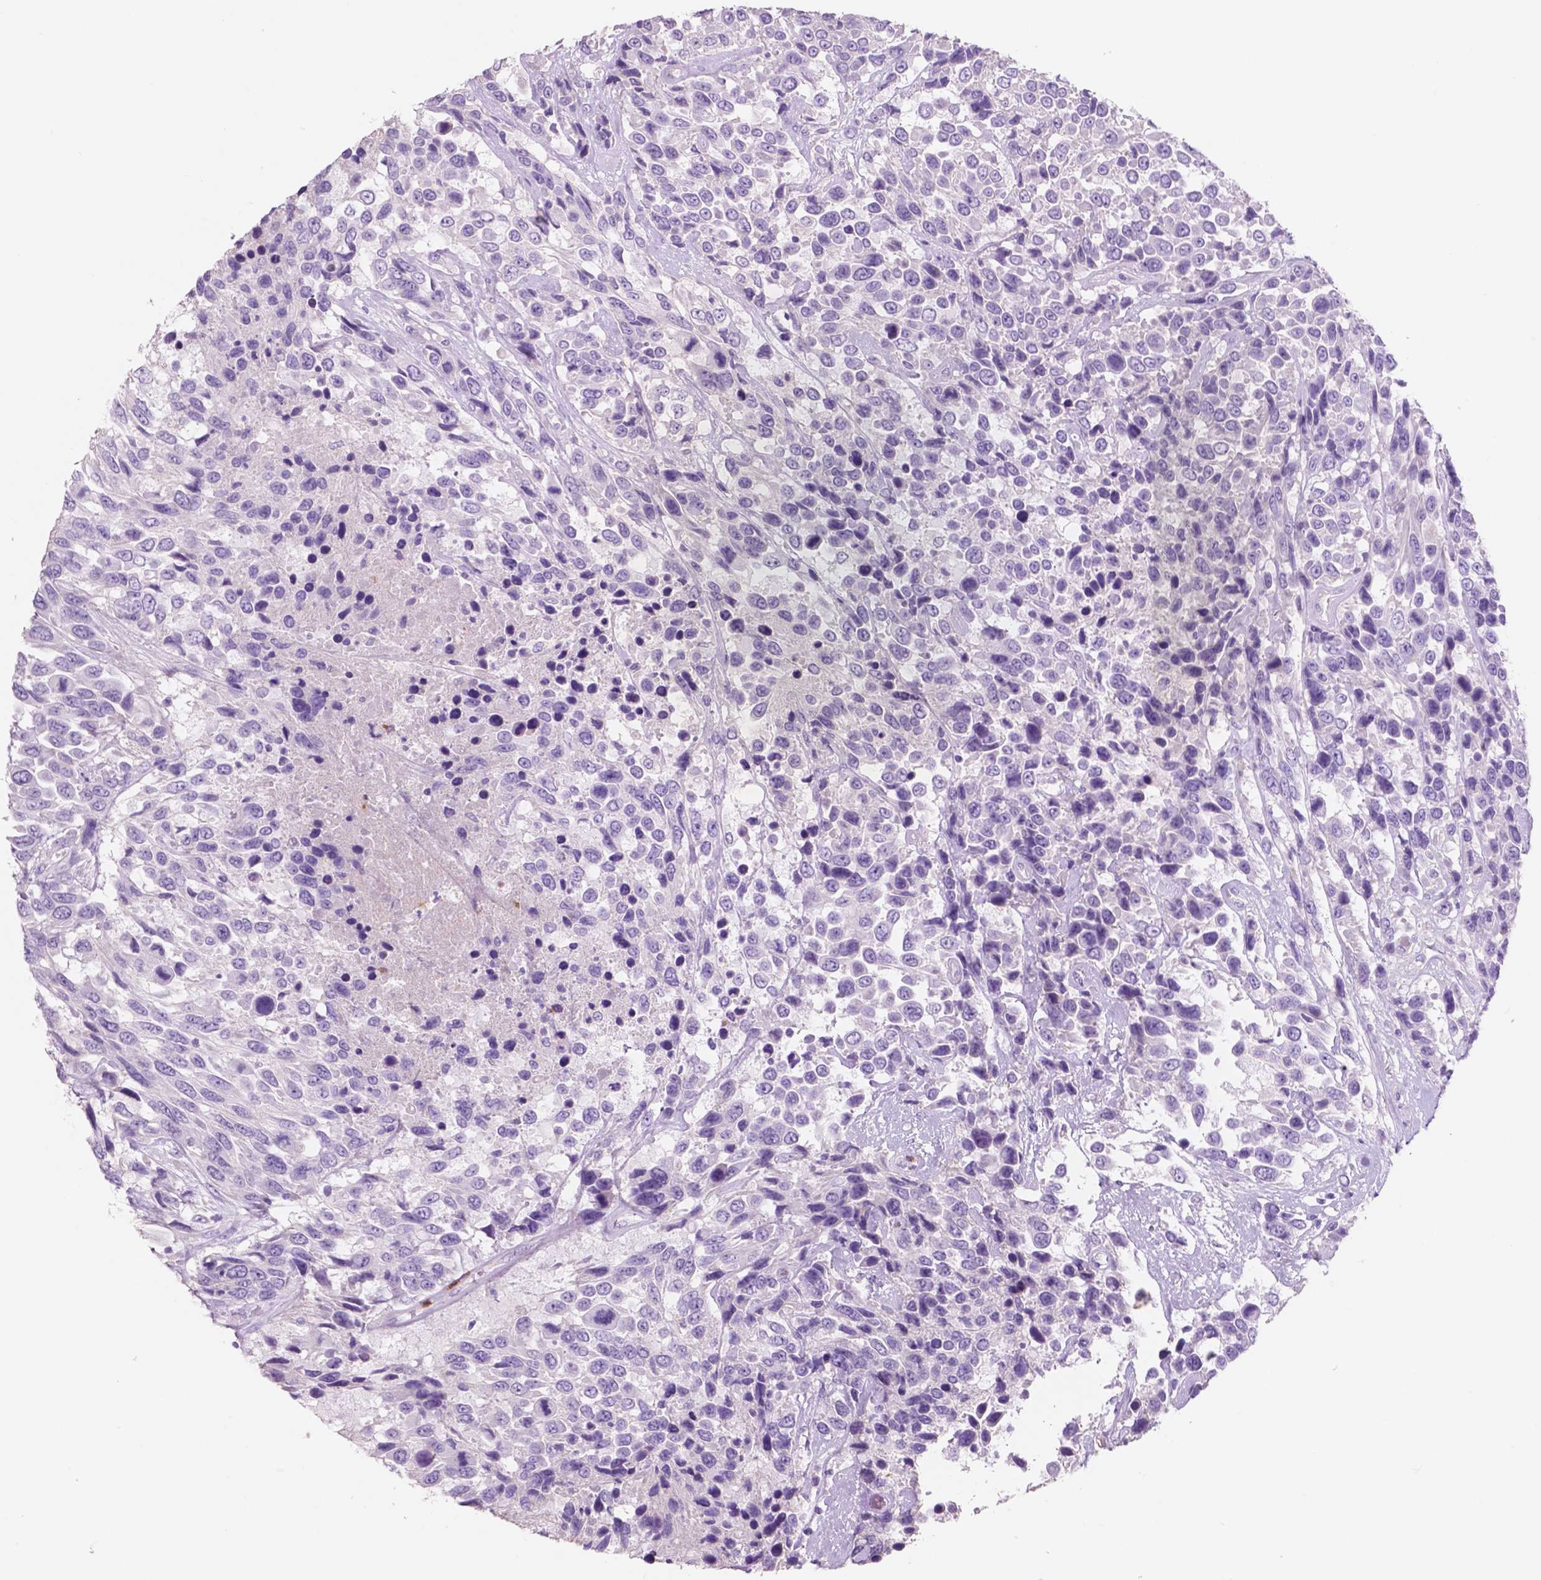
{"staining": {"intensity": "negative", "quantity": "none", "location": "none"}, "tissue": "urothelial cancer", "cell_type": "Tumor cells", "image_type": "cancer", "snomed": [{"axis": "morphology", "description": "Urothelial carcinoma, High grade"}, {"axis": "topography", "description": "Urinary bladder"}], "caption": "Tumor cells show no significant protein positivity in urothelial cancer.", "gene": "CUZD1", "patient": {"sex": "female", "age": 70}}